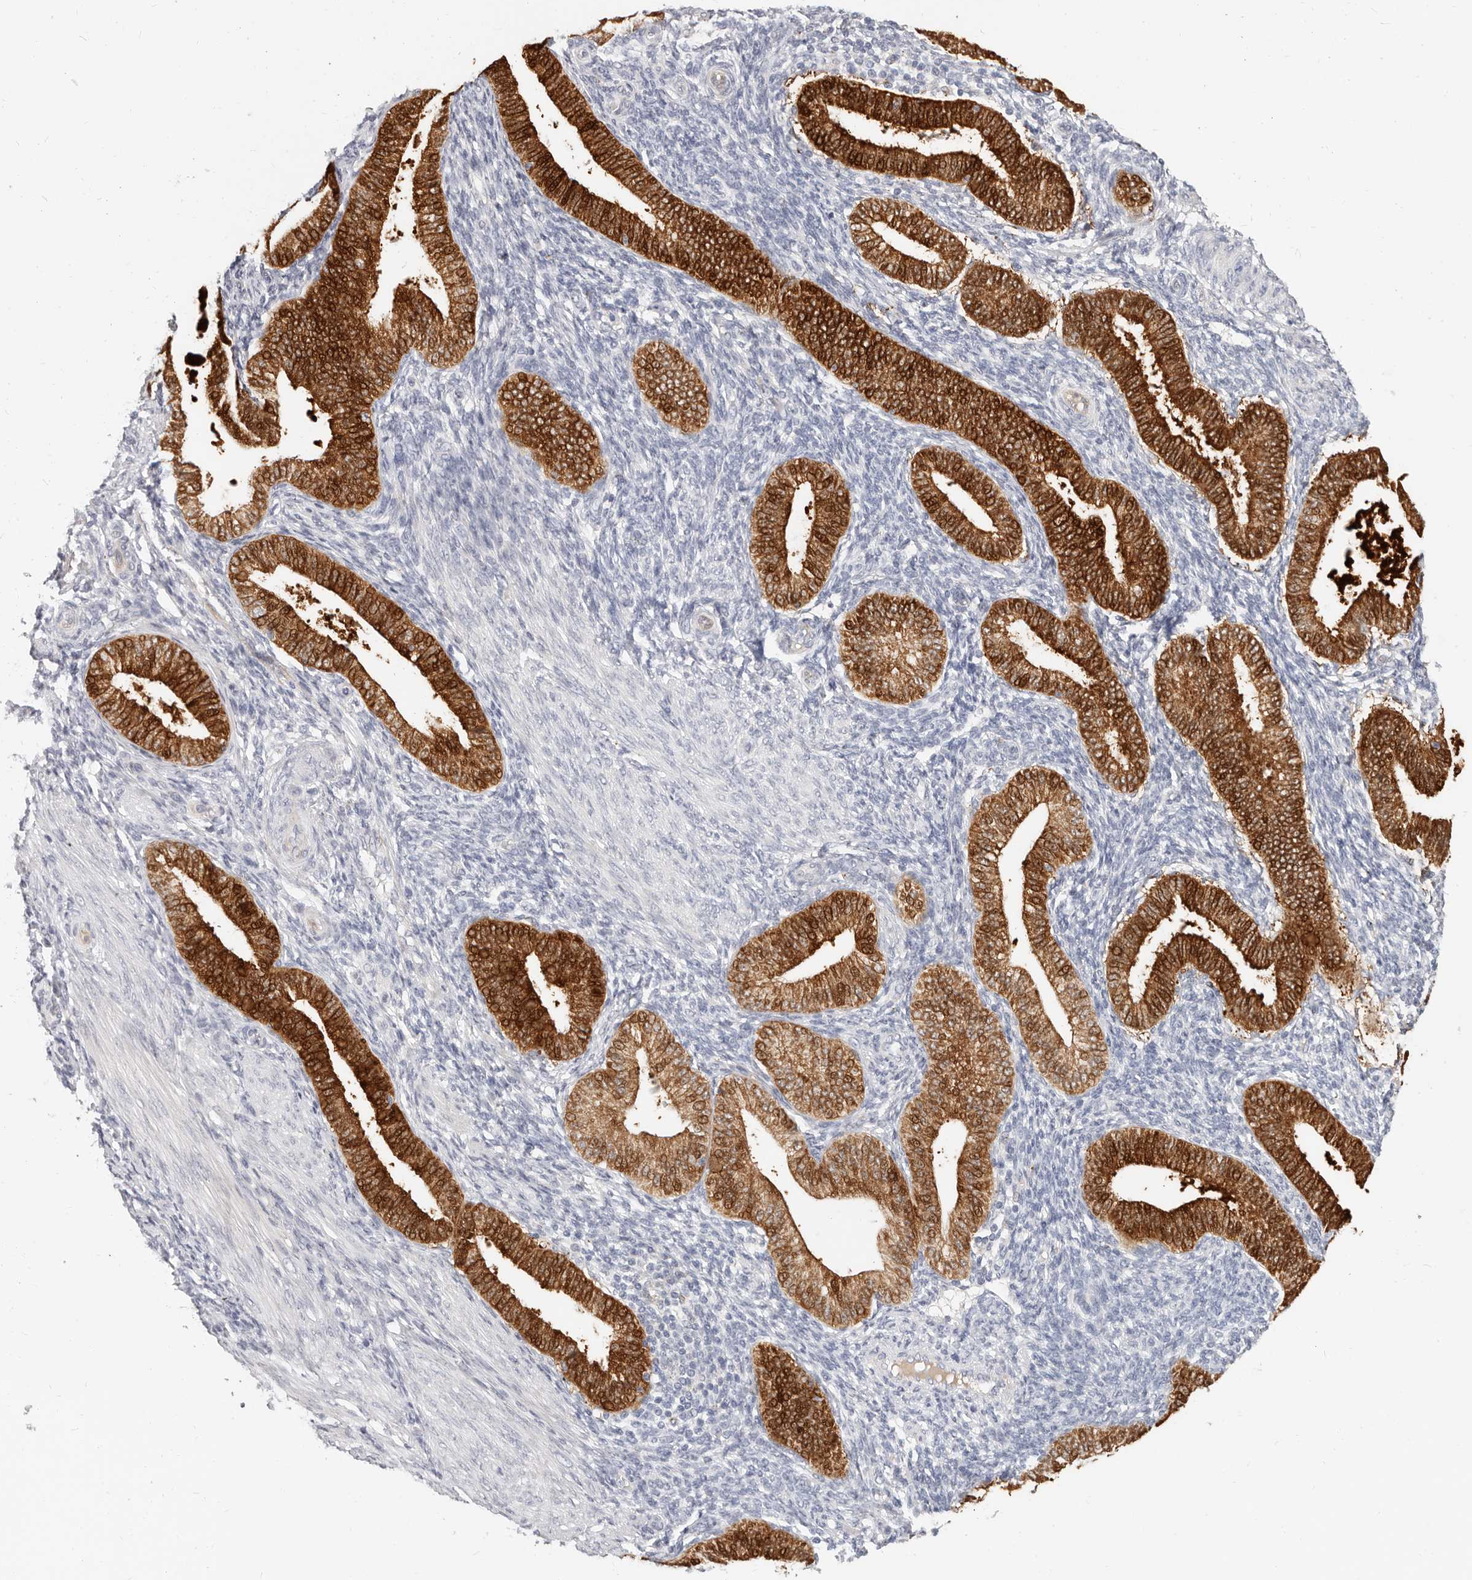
{"staining": {"intensity": "weak", "quantity": "<25%", "location": "cytoplasmic/membranous"}, "tissue": "endometrium", "cell_type": "Cells in endometrial stroma", "image_type": "normal", "snomed": [{"axis": "morphology", "description": "Normal tissue, NOS"}, {"axis": "topography", "description": "Endometrium"}], "caption": "A histopathology image of endometrium stained for a protein reveals no brown staining in cells in endometrial stroma.", "gene": "ZRANB1", "patient": {"sex": "female", "age": 39}}